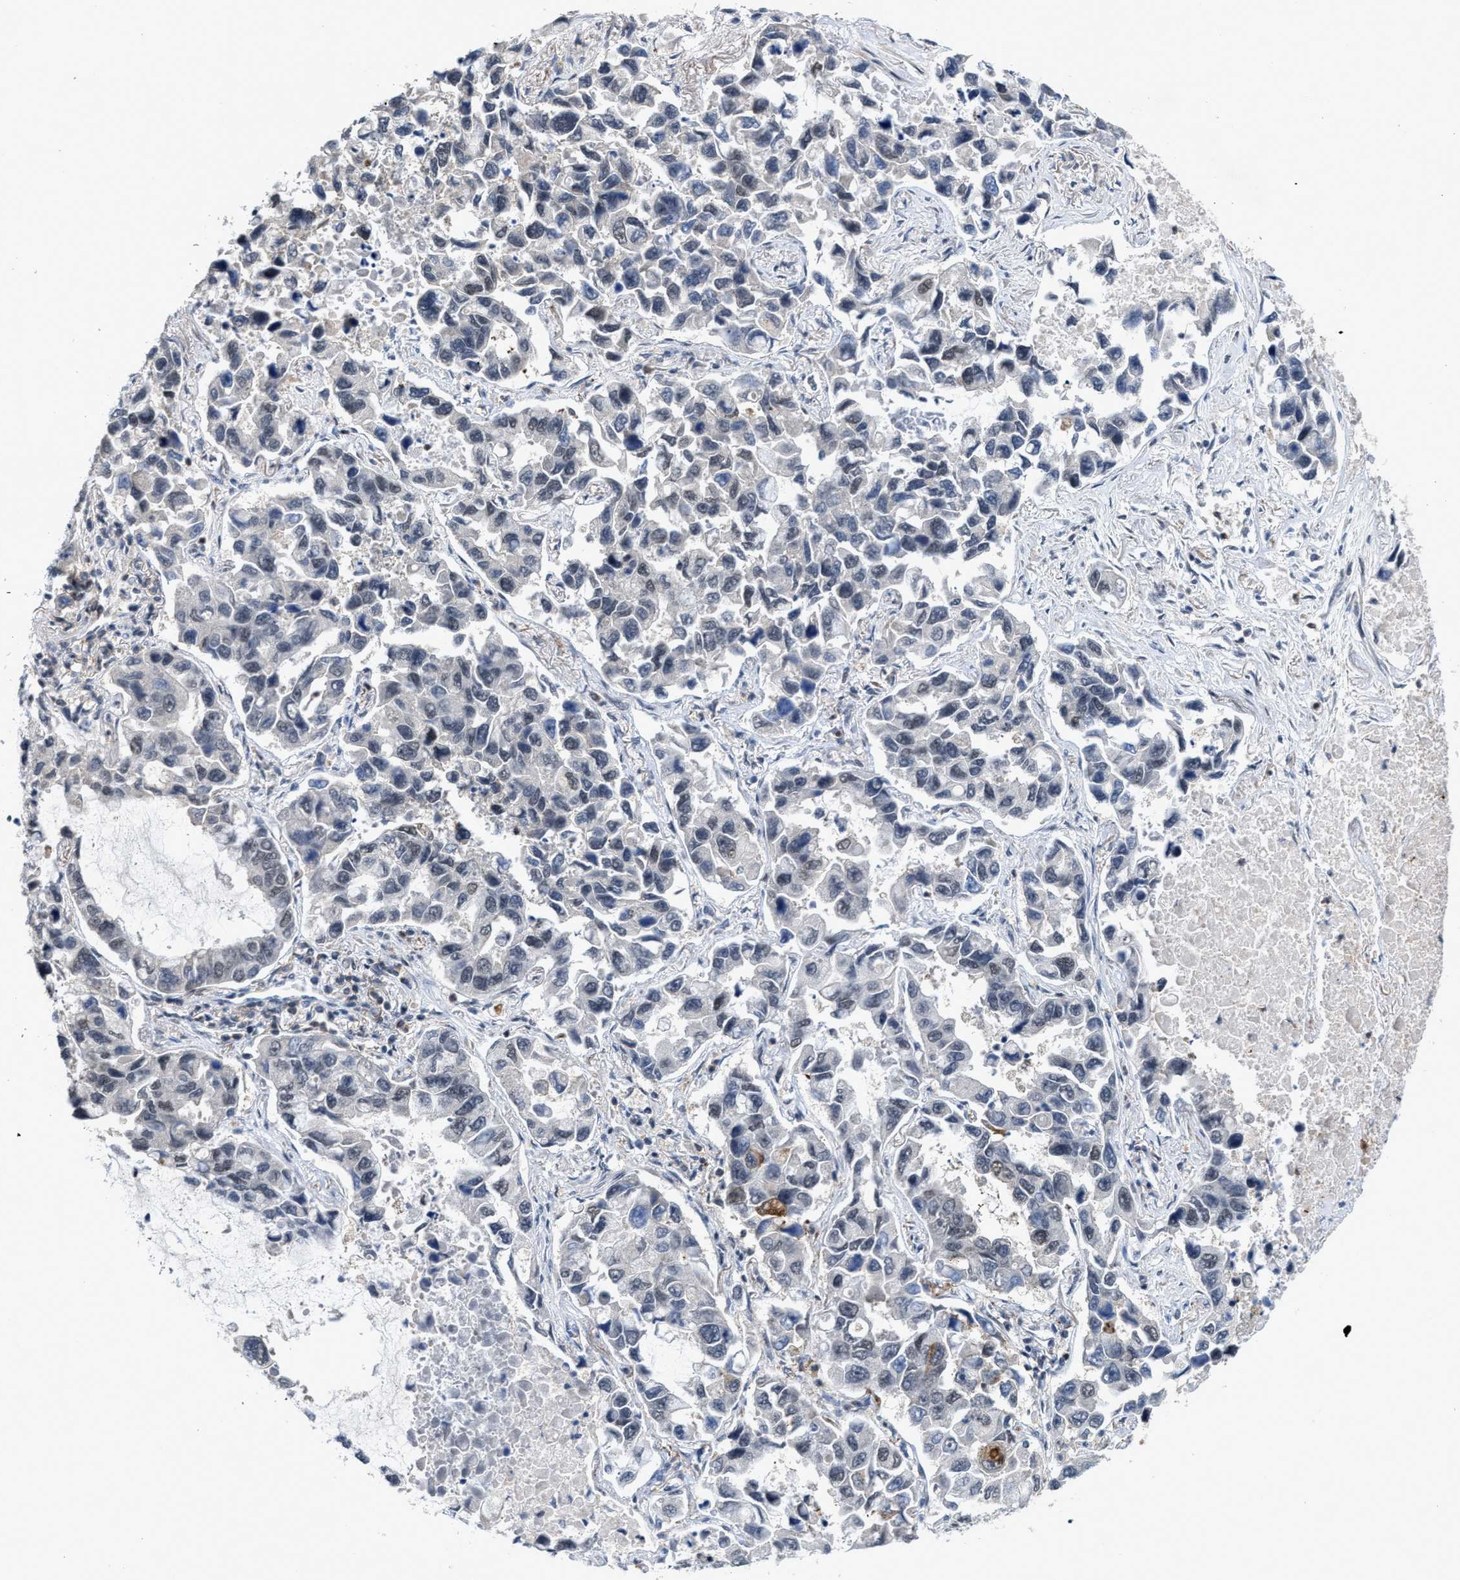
{"staining": {"intensity": "negative", "quantity": "none", "location": "none"}, "tissue": "lung cancer", "cell_type": "Tumor cells", "image_type": "cancer", "snomed": [{"axis": "morphology", "description": "Adenocarcinoma, NOS"}, {"axis": "topography", "description": "Lung"}], "caption": "The micrograph displays no significant positivity in tumor cells of lung cancer.", "gene": "FGD3", "patient": {"sex": "male", "age": 64}}